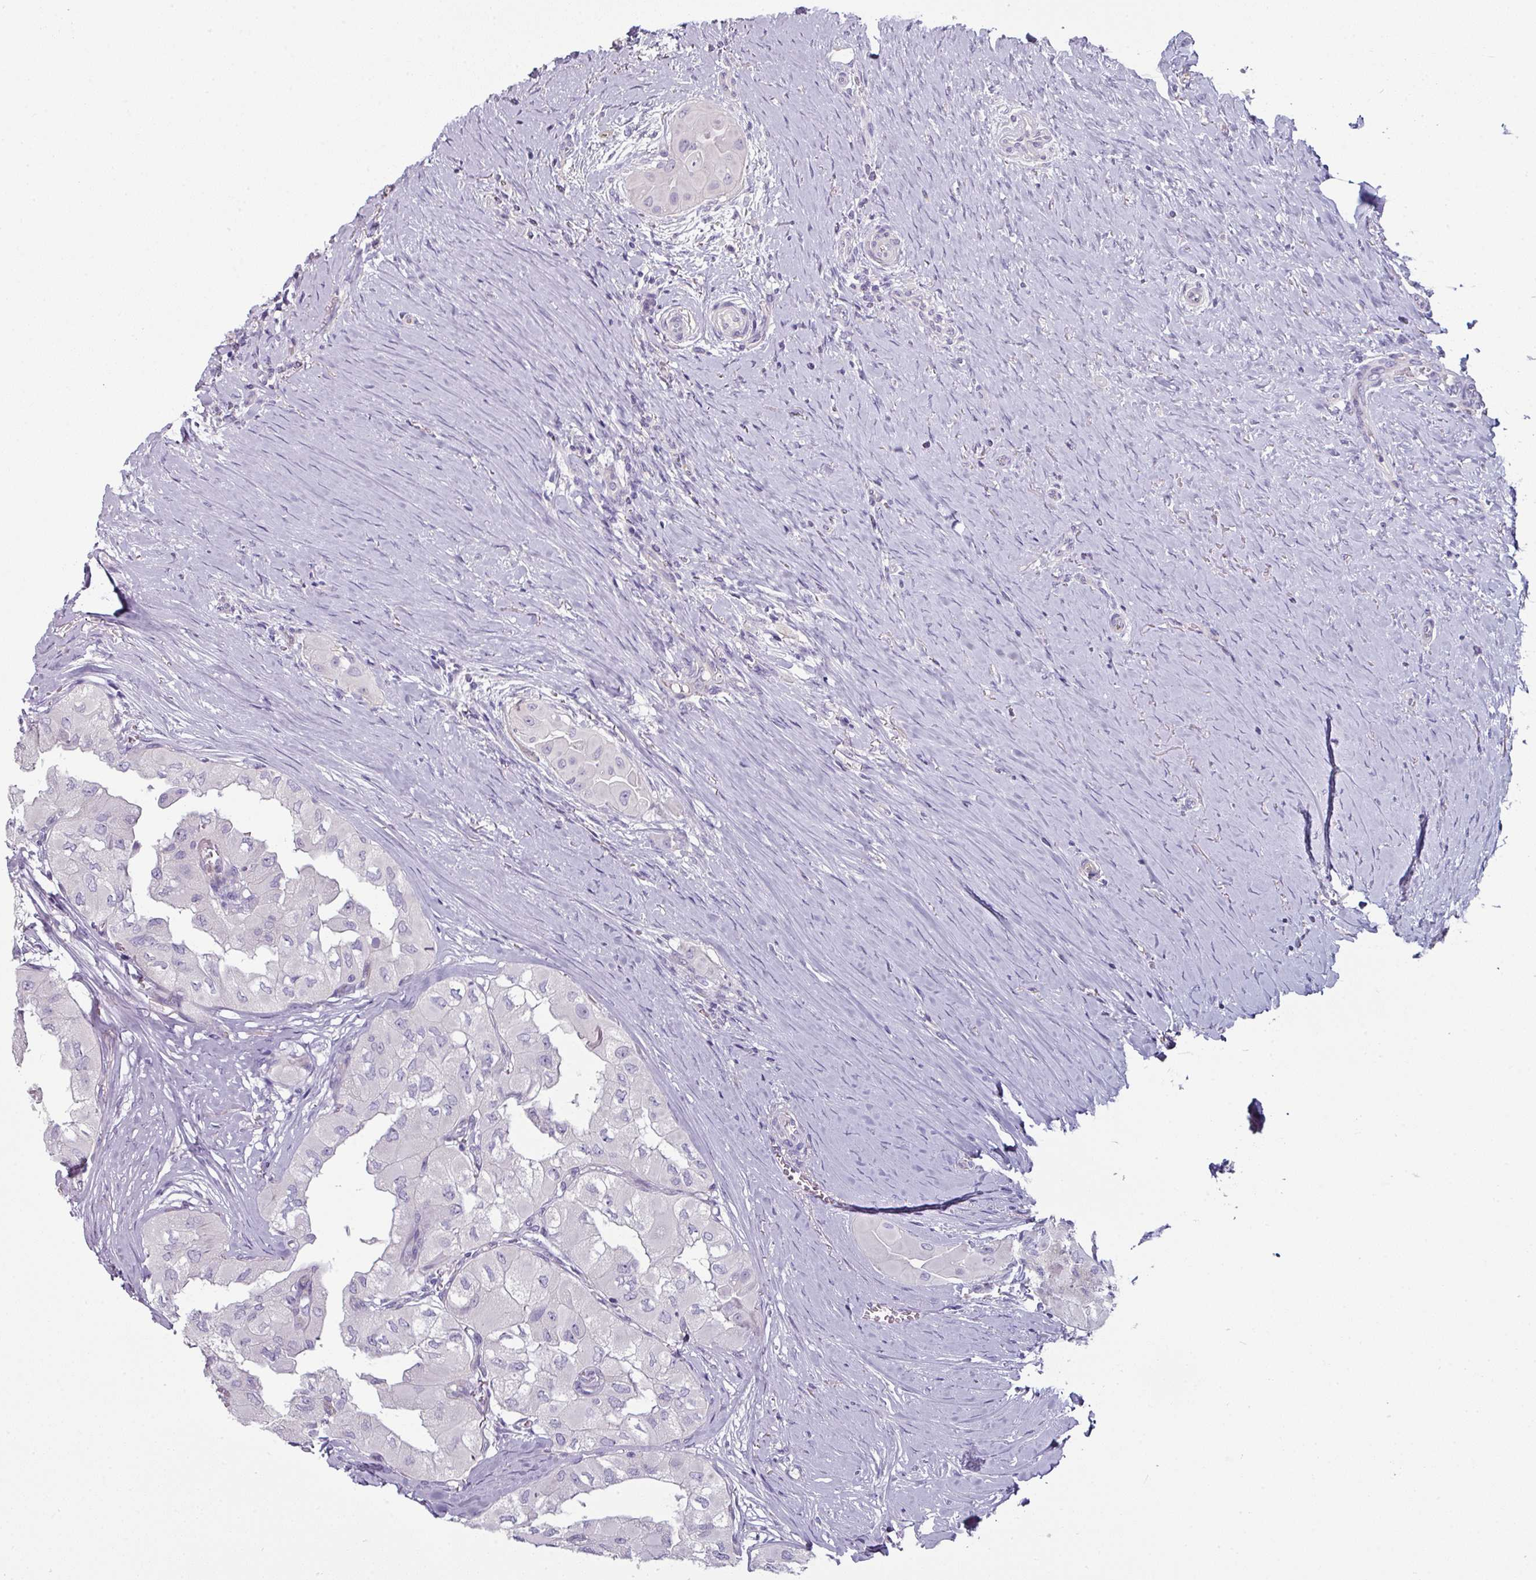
{"staining": {"intensity": "negative", "quantity": "none", "location": "none"}, "tissue": "thyroid cancer", "cell_type": "Tumor cells", "image_type": "cancer", "snomed": [{"axis": "morphology", "description": "Papillary adenocarcinoma, NOS"}, {"axis": "topography", "description": "Thyroid gland"}], "caption": "Thyroid papillary adenocarcinoma was stained to show a protein in brown. There is no significant staining in tumor cells. (Brightfield microscopy of DAB (3,3'-diaminobenzidine) immunohistochemistry at high magnification).", "gene": "SLC17A7", "patient": {"sex": "female", "age": 59}}